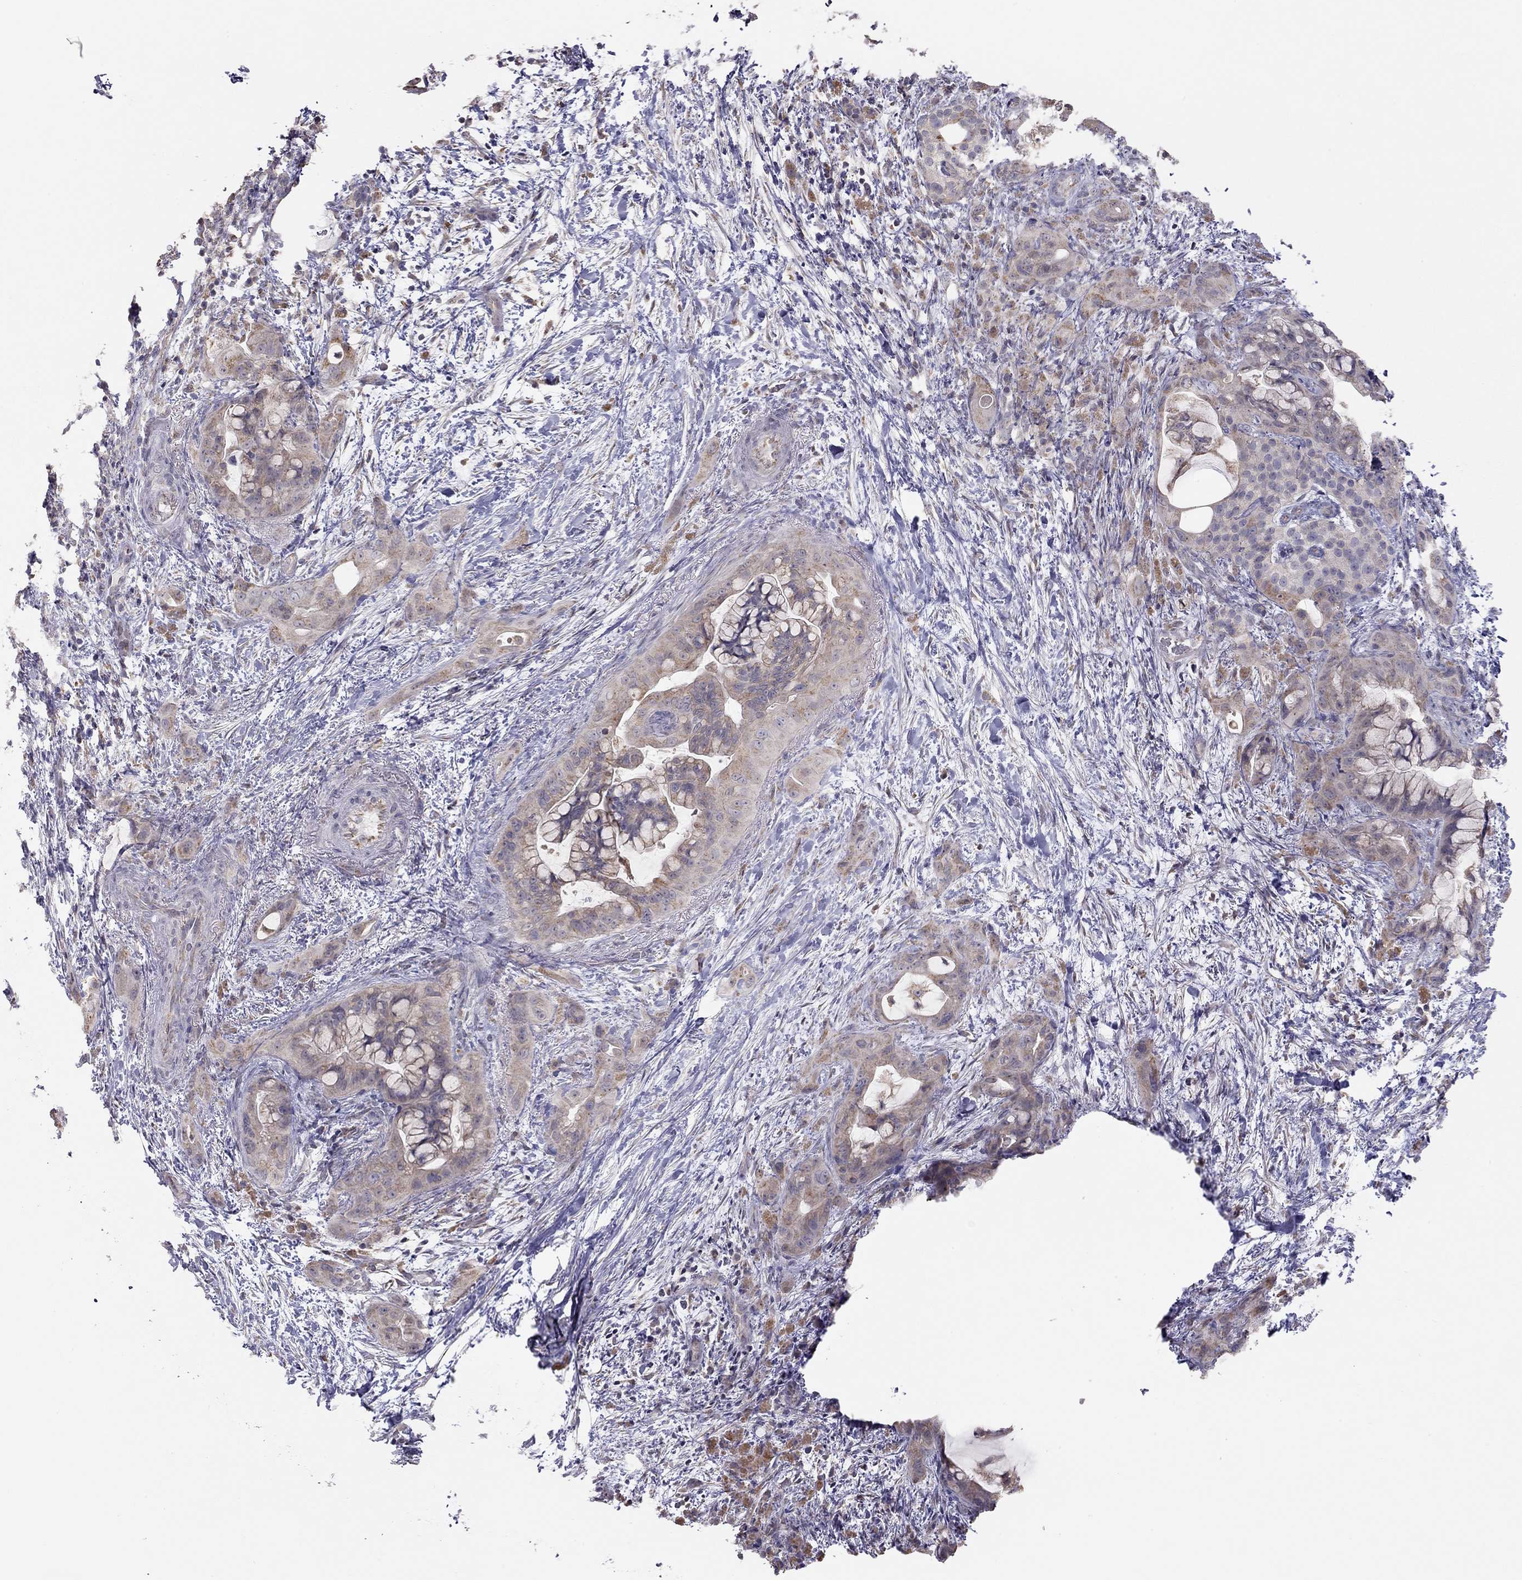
{"staining": {"intensity": "weak", "quantity": ">75%", "location": "cytoplasmic/membranous"}, "tissue": "pancreatic cancer", "cell_type": "Tumor cells", "image_type": "cancer", "snomed": [{"axis": "morphology", "description": "Adenocarcinoma, NOS"}, {"axis": "topography", "description": "Pancreas"}], "caption": "DAB (3,3'-diaminobenzidine) immunohistochemical staining of human adenocarcinoma (pancreatic) demonstrates weak cytoplasmic/membranous protein staining in about >75% of tumor cells. (DAB = brown stain, brightfield microscopy at high magnification).", "gene": "LRIT3", "patient": {"sex": "male", "age": 71}}